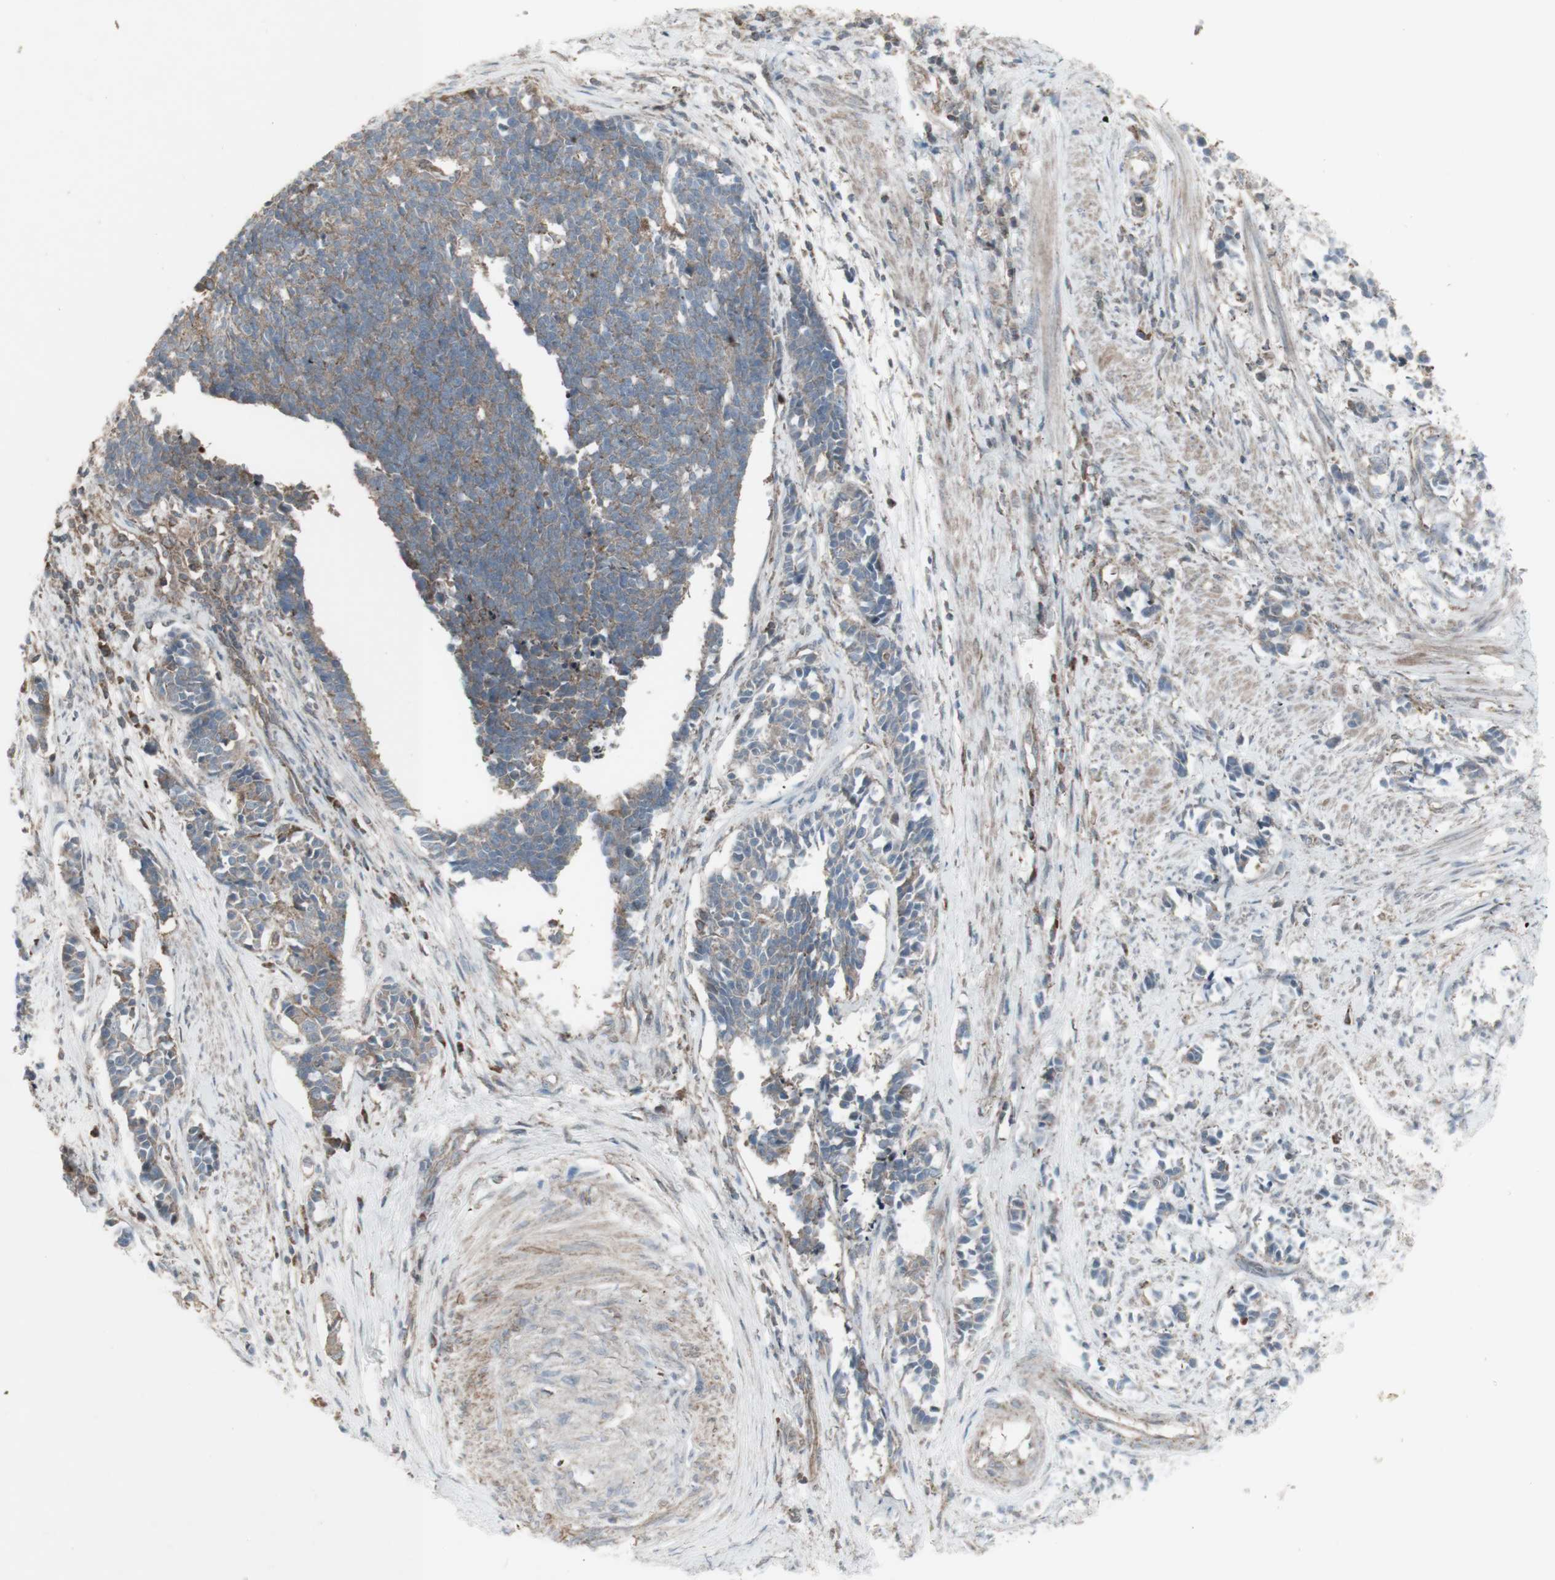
{"staining": {"intensity": "weak", "quantity": ">75%", "location": "cytoplasmic/membranous"}, "tissue": "cervical cancer", "cell_type": "Tumor cells", "image_type": "cancer", "snomed": [{"axis": "morphology", "description": "Normal tissue, NOS"}, {"axis": "morphology", "description": "Squamous cell carcinoma, NOS"}, {"axis": "topography", "description": "Cervix"}], "caption": "About >75% of tumor cells in human squamous cell carcinoma (cervical) display weak cytoplasmic/membranous protein positivity as visualized by brown immunohistochemical staining.", "gene": "SHC1", "patient": {"sex": "female", "age": 35}}